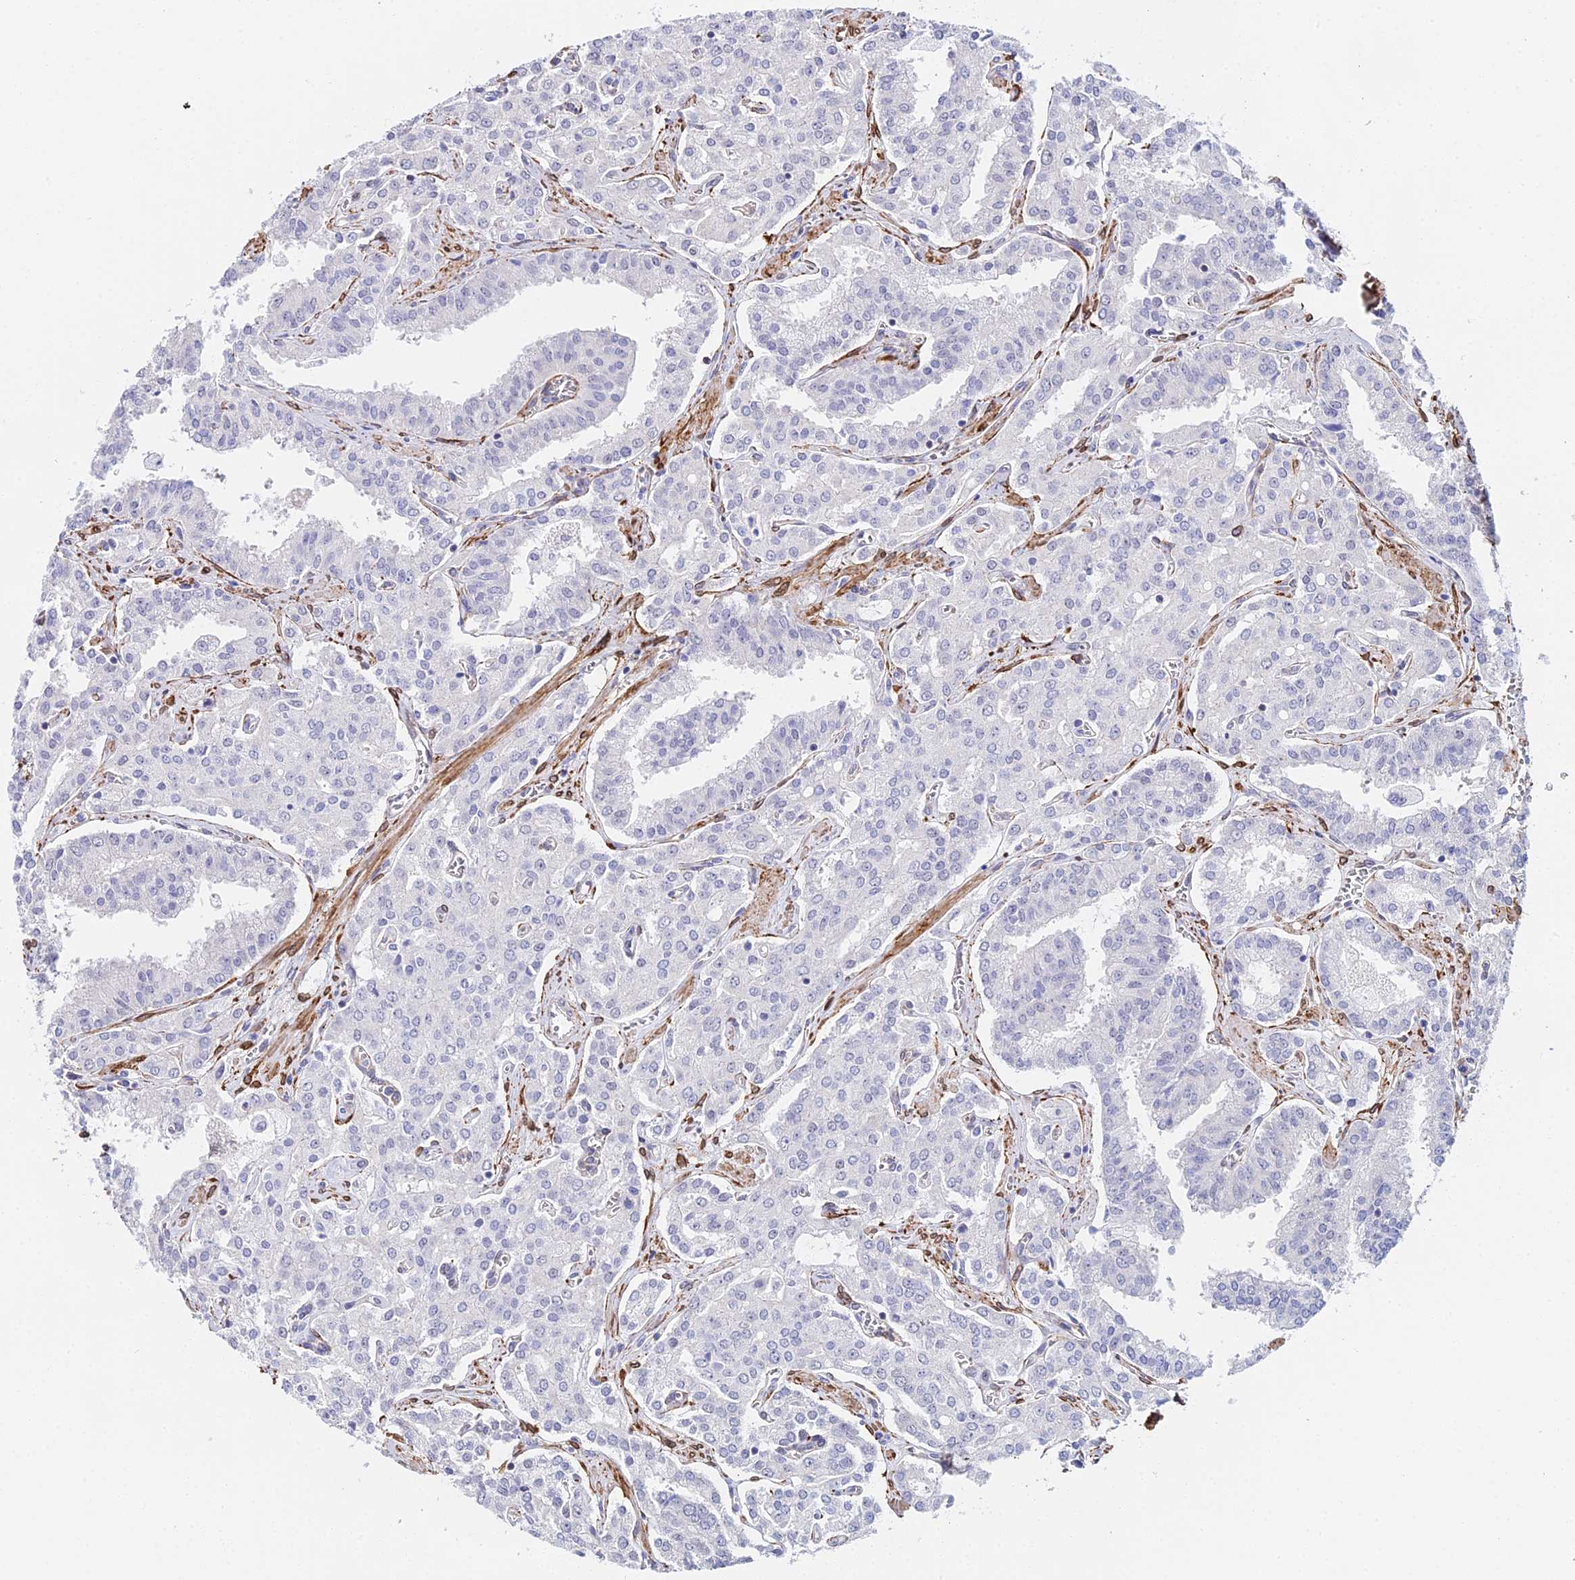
{"staining": {"intensity": "negative", "quantity": "none", "location": "none"}, "tissue": "prostate cancer", "cell_type": "Tumor cells", "image_type": "cancer", "snomed": [{"axis": "morphology", "description": "Adenocarcinoma, High grade"}, {"axis": "topography", "description": "Prostate"}], "caption": "Tumor cells are negative for brown protein staining in prostate high-grade adenocarcinoma.", "gene": "MXRA7", "patient": {"sex": "male", "age": 71}}